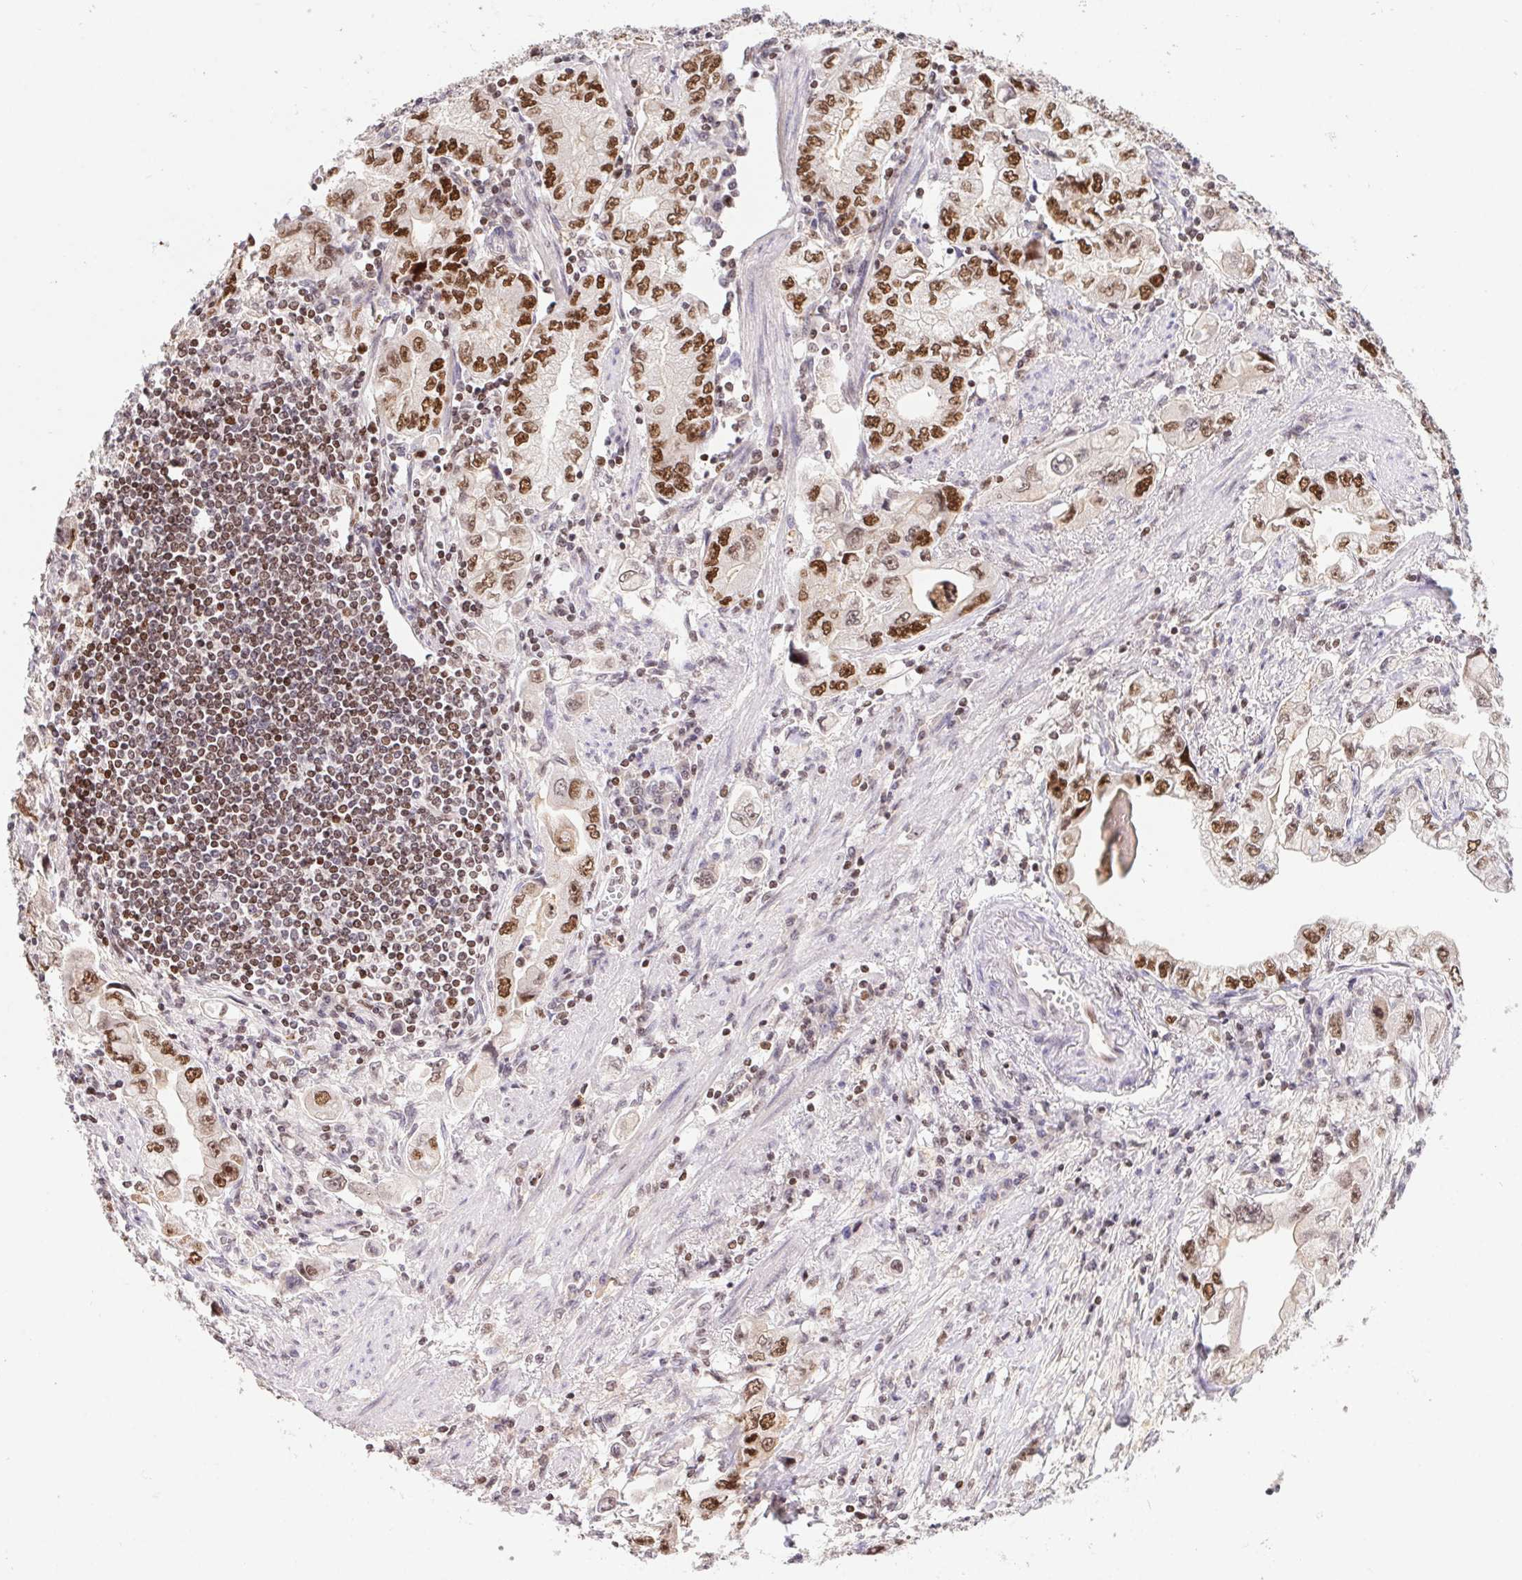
{"staining": {"intensity": "strong", "quantity": ">75%", "location": "nuclear"}, "tissue": "stomach cancer", "cell_type": "Tumor cells", "image_type": "cancer", "snomed": [{"axis": "morphology", "description": "Adenocarcinoma, NOS"}, {"axis": "topography", "description": "Stomach, lower"}], "caption": "A brown stain highlights strong nuclear positivity of a protein in human stomach cancer tumor cells.", "gene": "POLD3", "patient": {"sex": "female", "age": 93}}